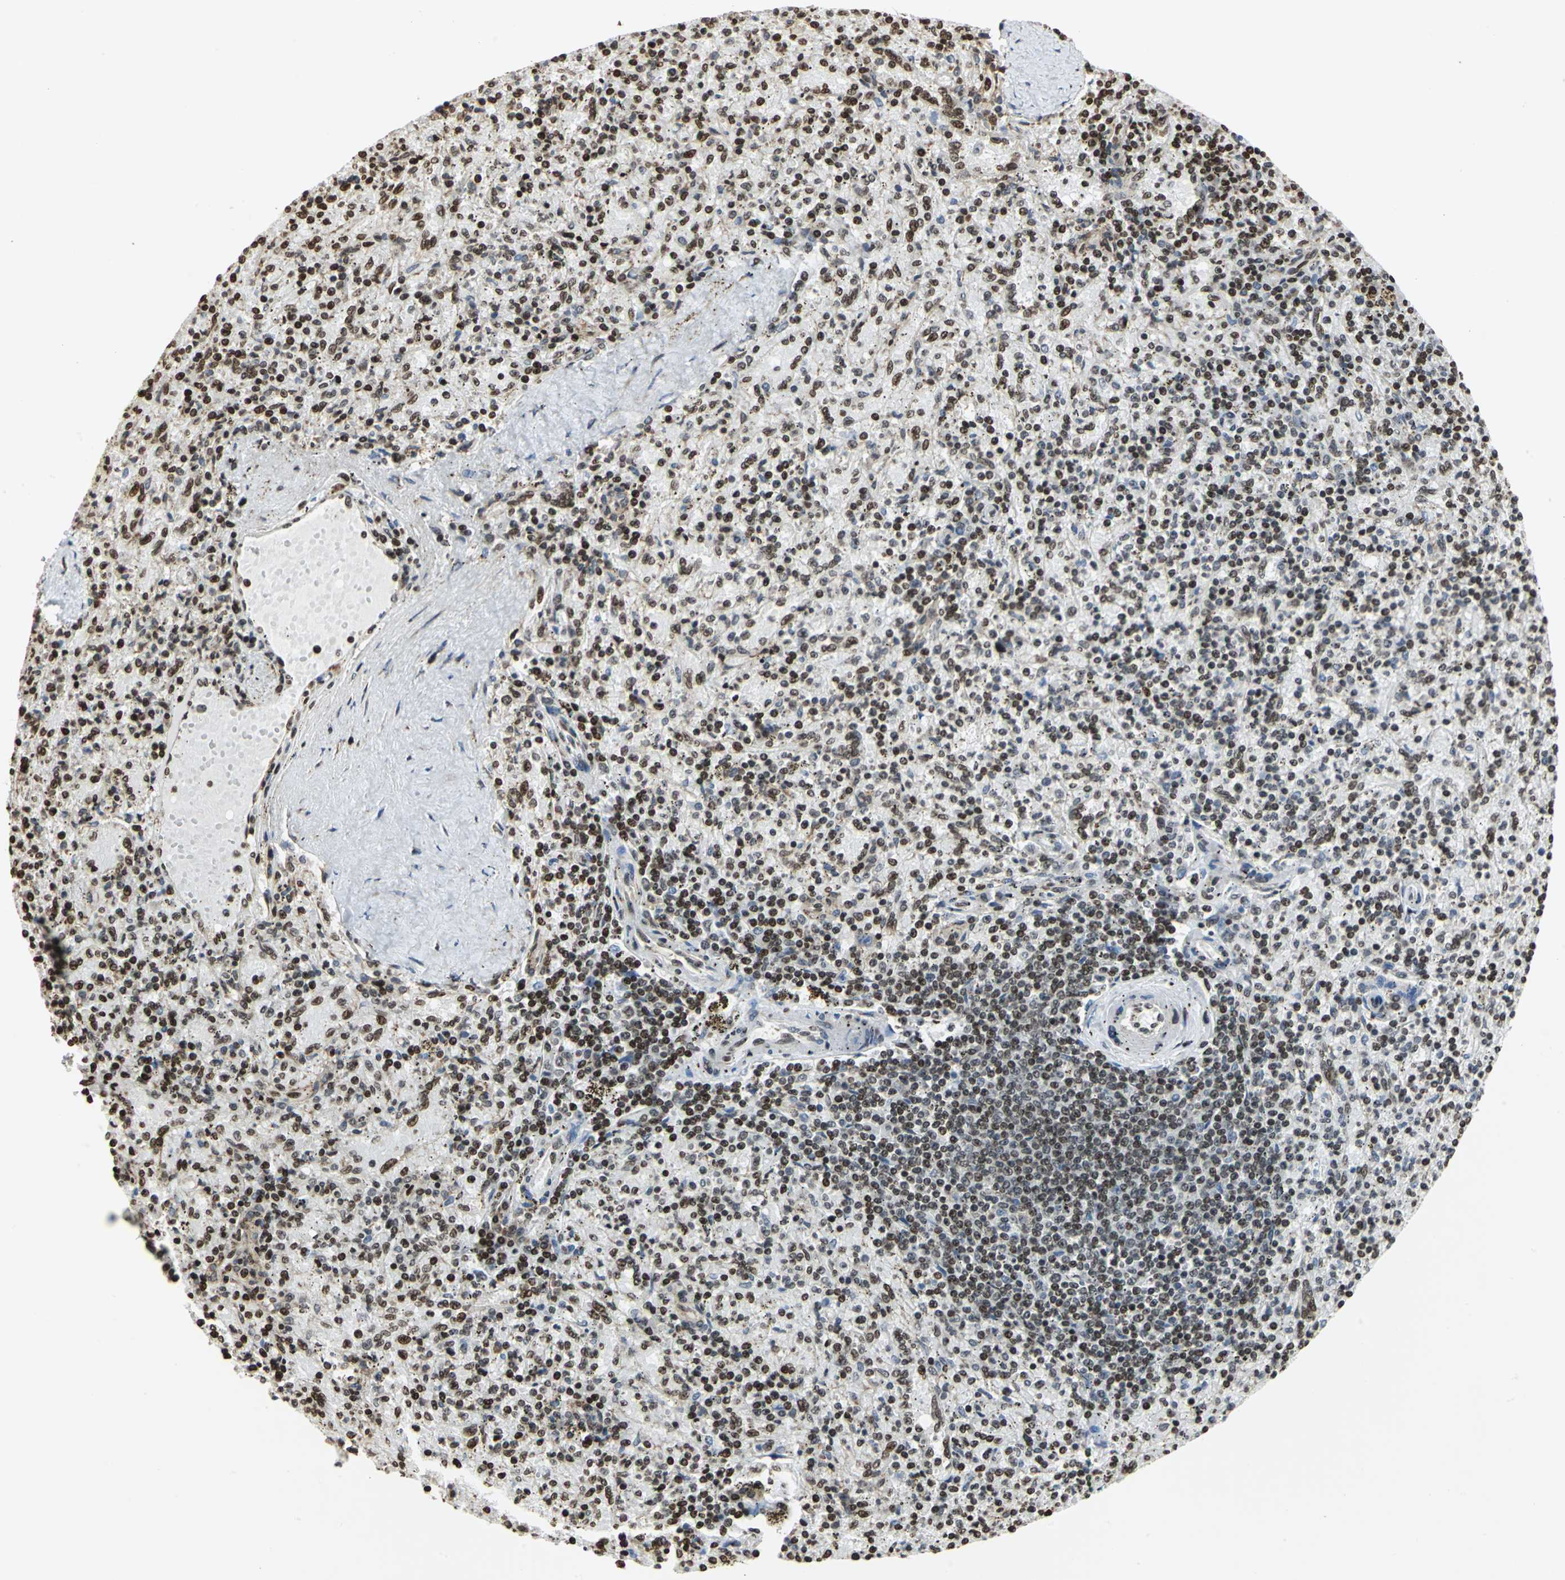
{"staining": {"intensity": "strong", "quantity": ">75%", "location": "nuclear"}, "tissue": "spleen", "cell_type": "Cells in red pulp", "image_type": "normal", "snomed": [{"axis": "morphology", "description": "Normal tissue, NOS"}, {"axis": "topography", "description": "Spleen"}], "caption": "Immunohistochemistry (DAB (3,3'-diaminobenzidine)) staining of benign human spleen reveals strong nuclear protein staining in approximately >75% of cells in red pulp.", "gene": "HMGB1", "patient": {"sex": "female", "age": 43}}